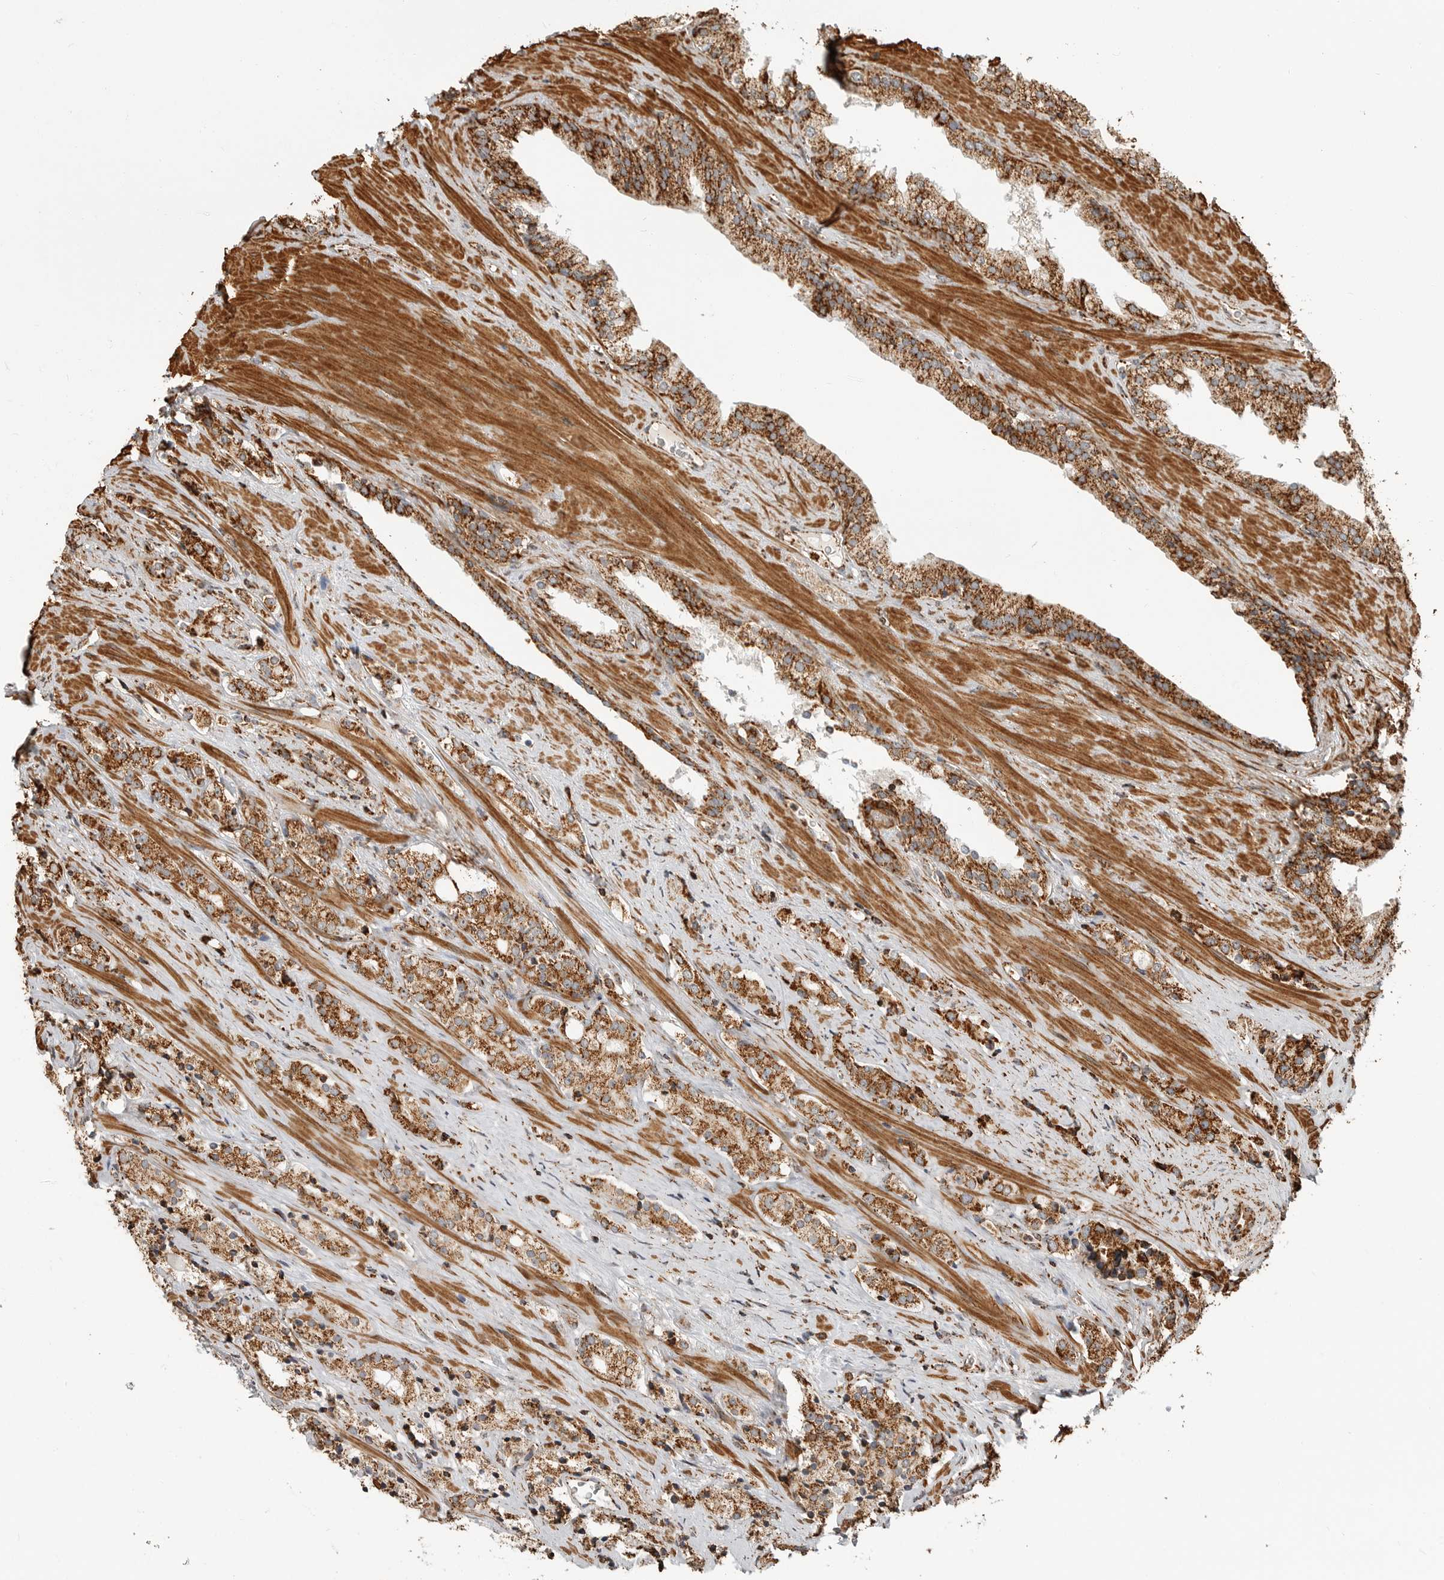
{"staining": {"intensity": "strong", "quantity": ">75%", "location": "cytoplasmic/membranous"}, "tissue": "prostate cancer", "cell_type": "Tumor cells", "image_type": "cancer", "snomed": [{"axis": "morphology", "description": "Adenocarcinoma, High grade"}, {"axis": "topography", "description": "Prostate"}], "caption": "This image displays prostate cancer (adenocarcinoma (high-grade)) stained with immunohistochemistry to label a protein in brown. The cytoplasmic/membranous of tumor cells show strong positivity for the protein. Nuclei are counter-stained blue.", "gene": "BMP2K", "patient": {"sex": "male", "age": 71}}